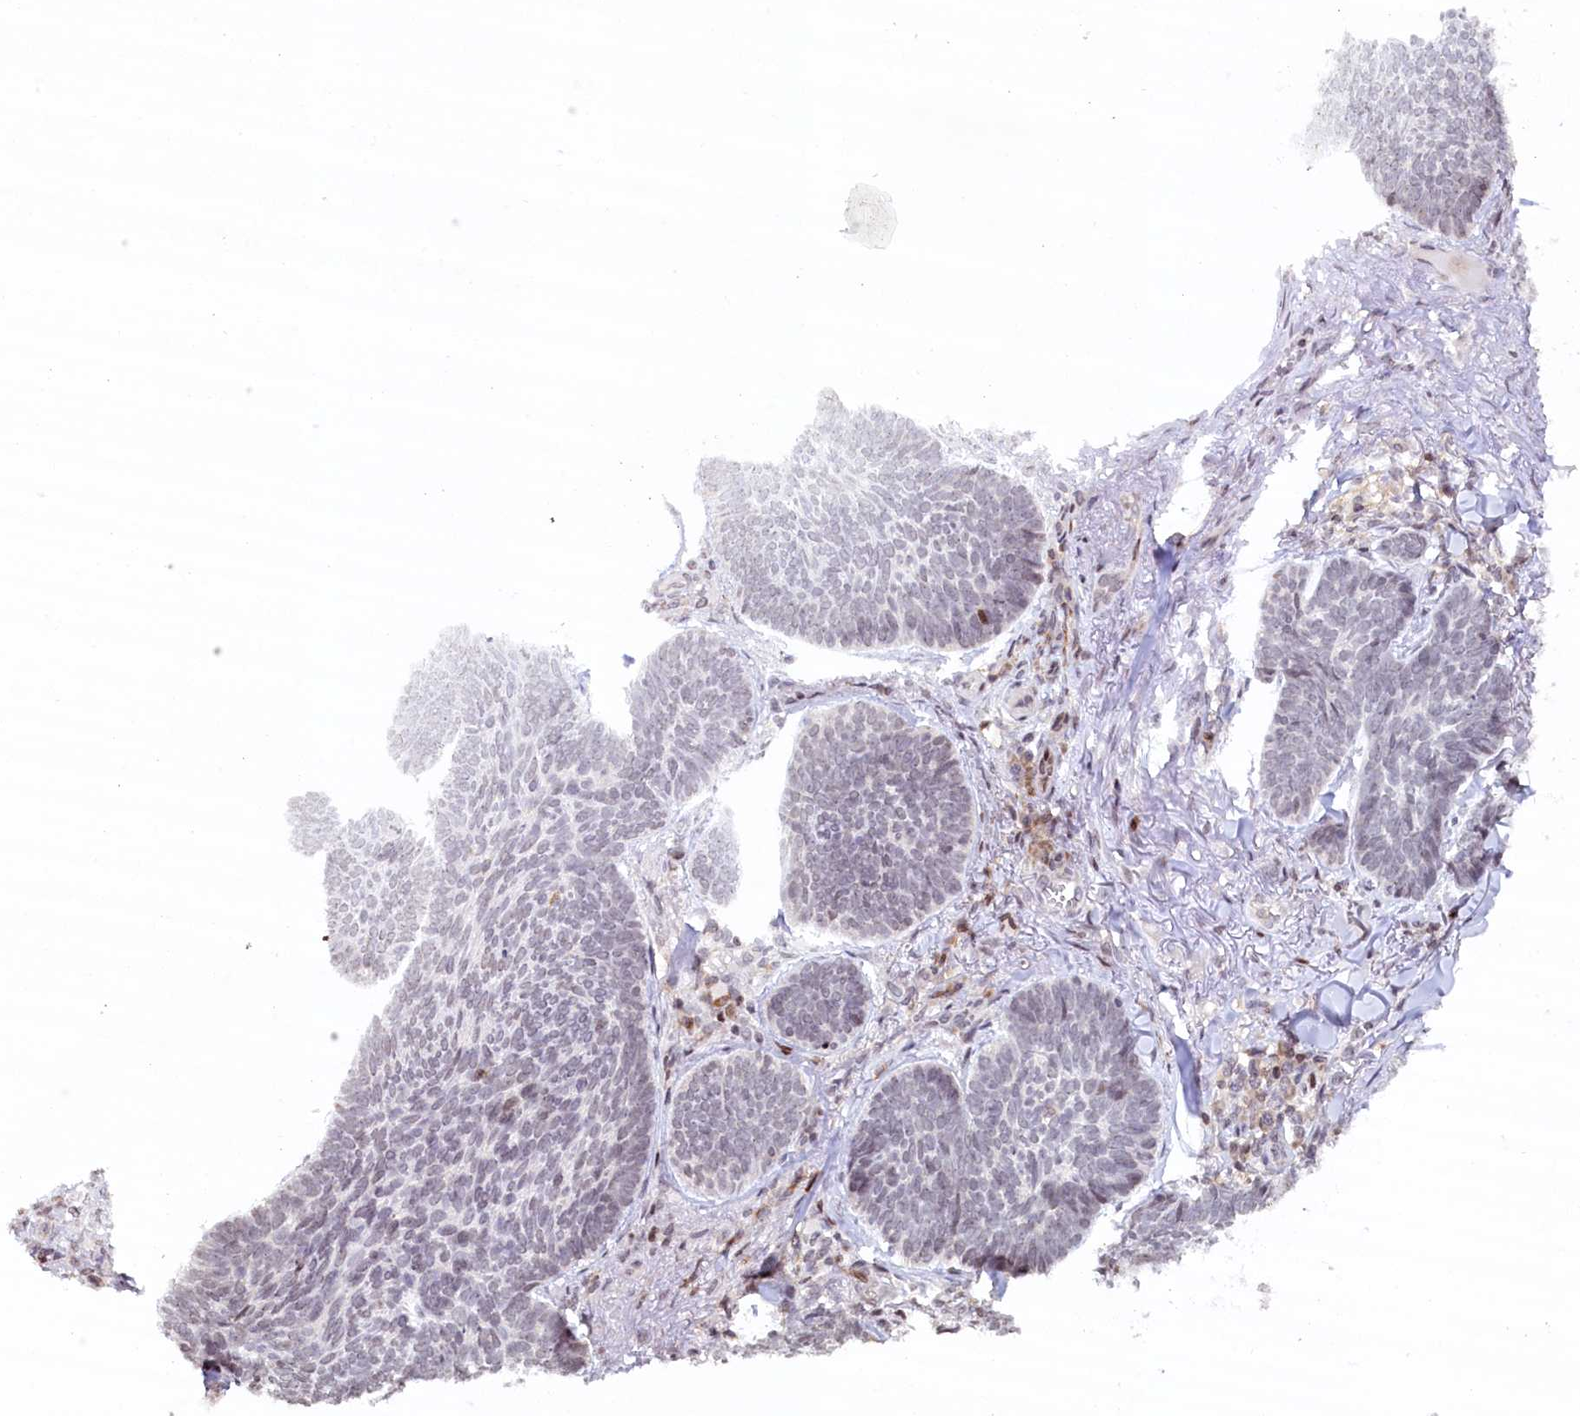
{"staining": {"intensity": "negative", "quantity": "none", "location": "none"}, "tissue": "skin cancer", "cell_type": "Tumor cells", "image_type": "cancer", "snomed": [{"axis": "morphology", "description": "Basal cell carcinoma"}, {"axis": "topography", "description": "Skin"}], "caption": "Immunohistochemistry (IHC) of human basal cell carcinoma (skin) shows no staining in tumor cells.", "gene": "FYB1", "patient": {"sex": "female", "age": 74}}